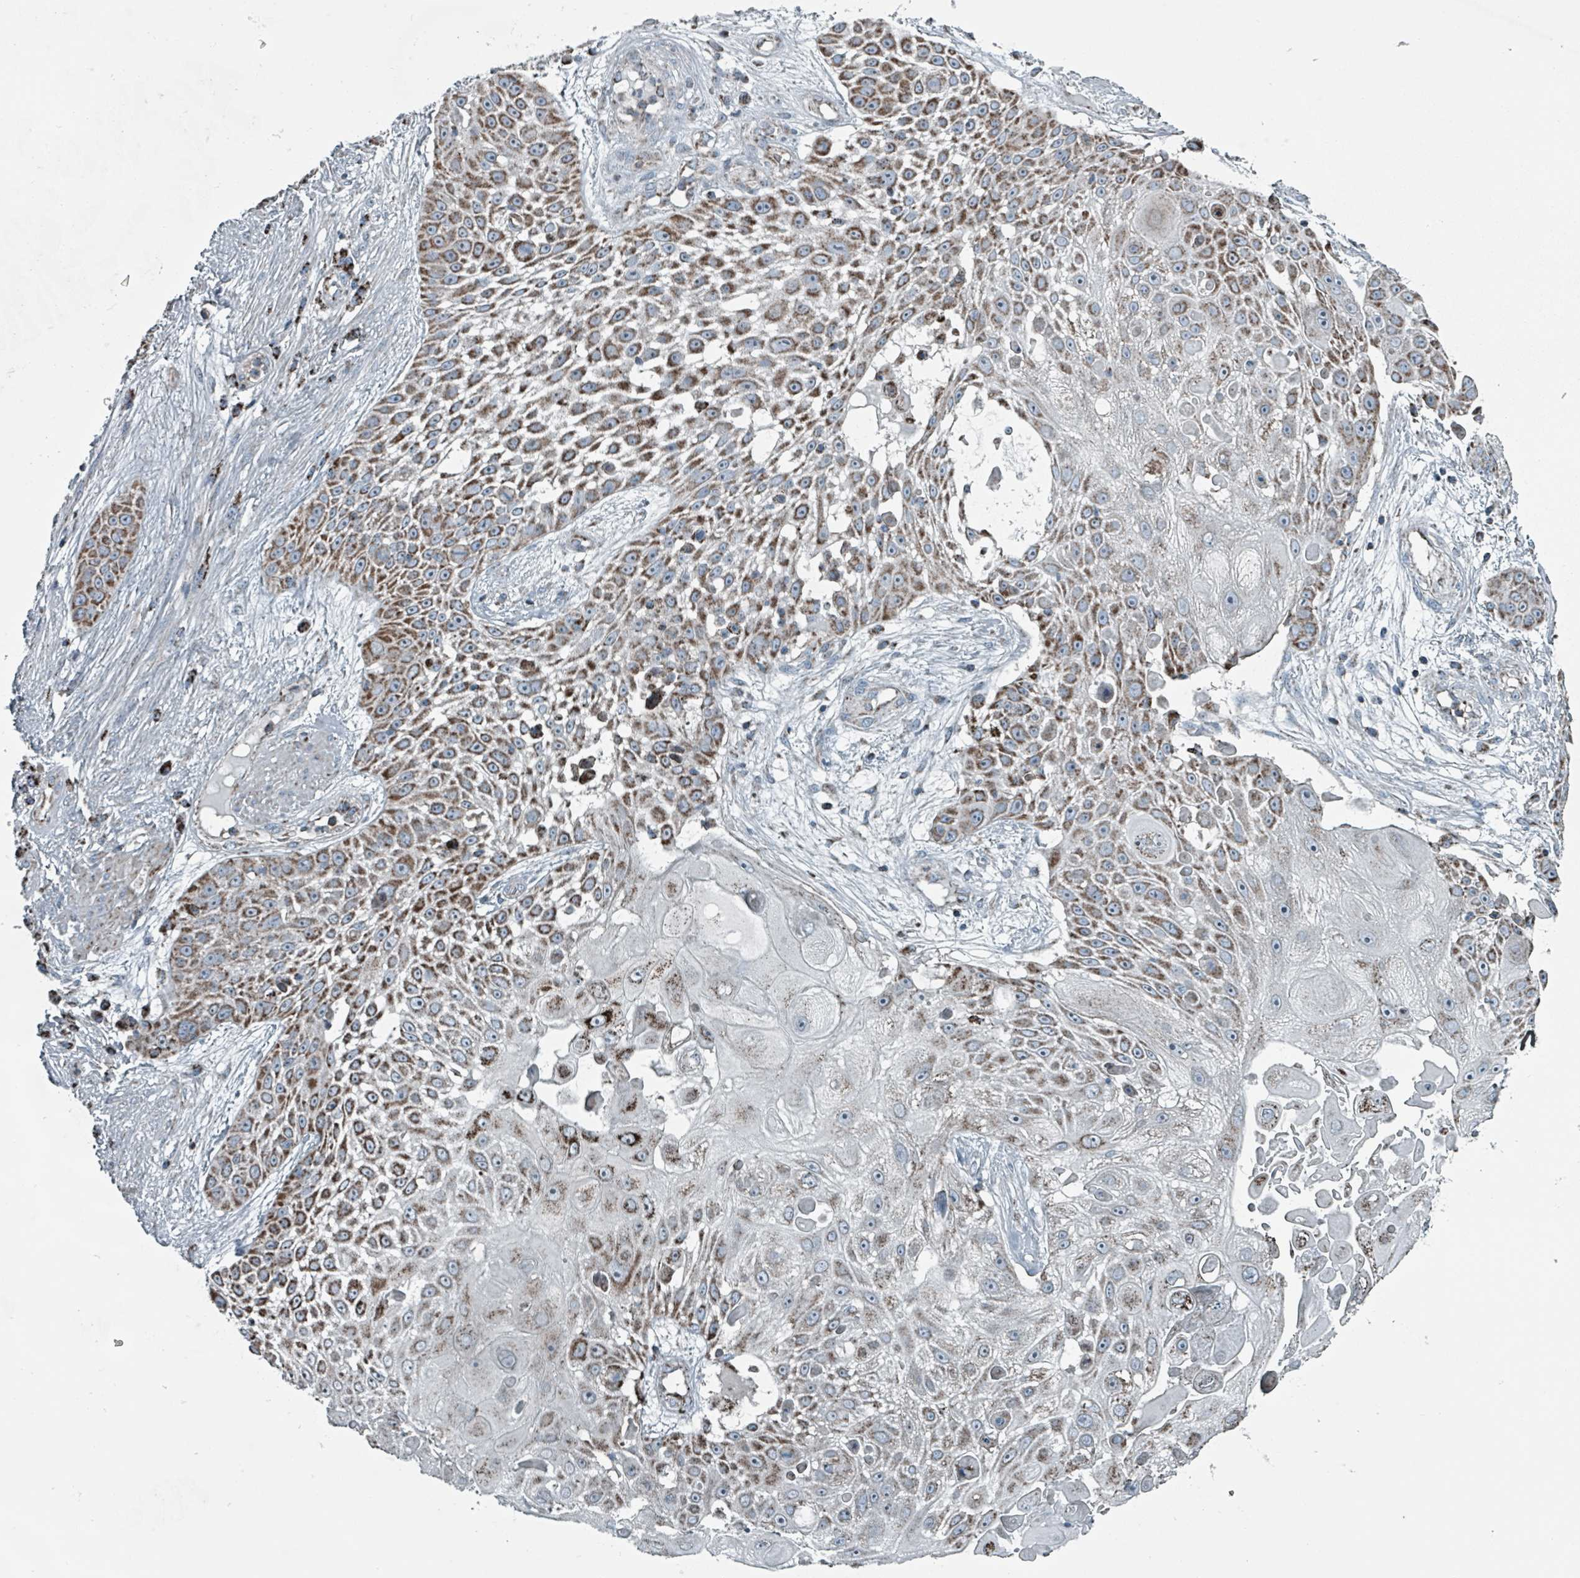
{"staining": {"intensity": "strong", "quantity": ">75%", "location": "cytoplasmic/membranous"}, "tissue": "skin cancer", "cell_type": "Tumor cells", "image_type": "cancer", "snomed": [{"axis": "morphology", "description": "Squamous cell carcinoma, NOS"}, {"axis": "topography", "description": "Skin"}], "caption": "Tumor cells display high levels of strong cytoplasmic/membranous positivity in about >75% of cells in skin cancer.", "gene": "ABHD18", "patient": {"sex": "female", "age": 86}}